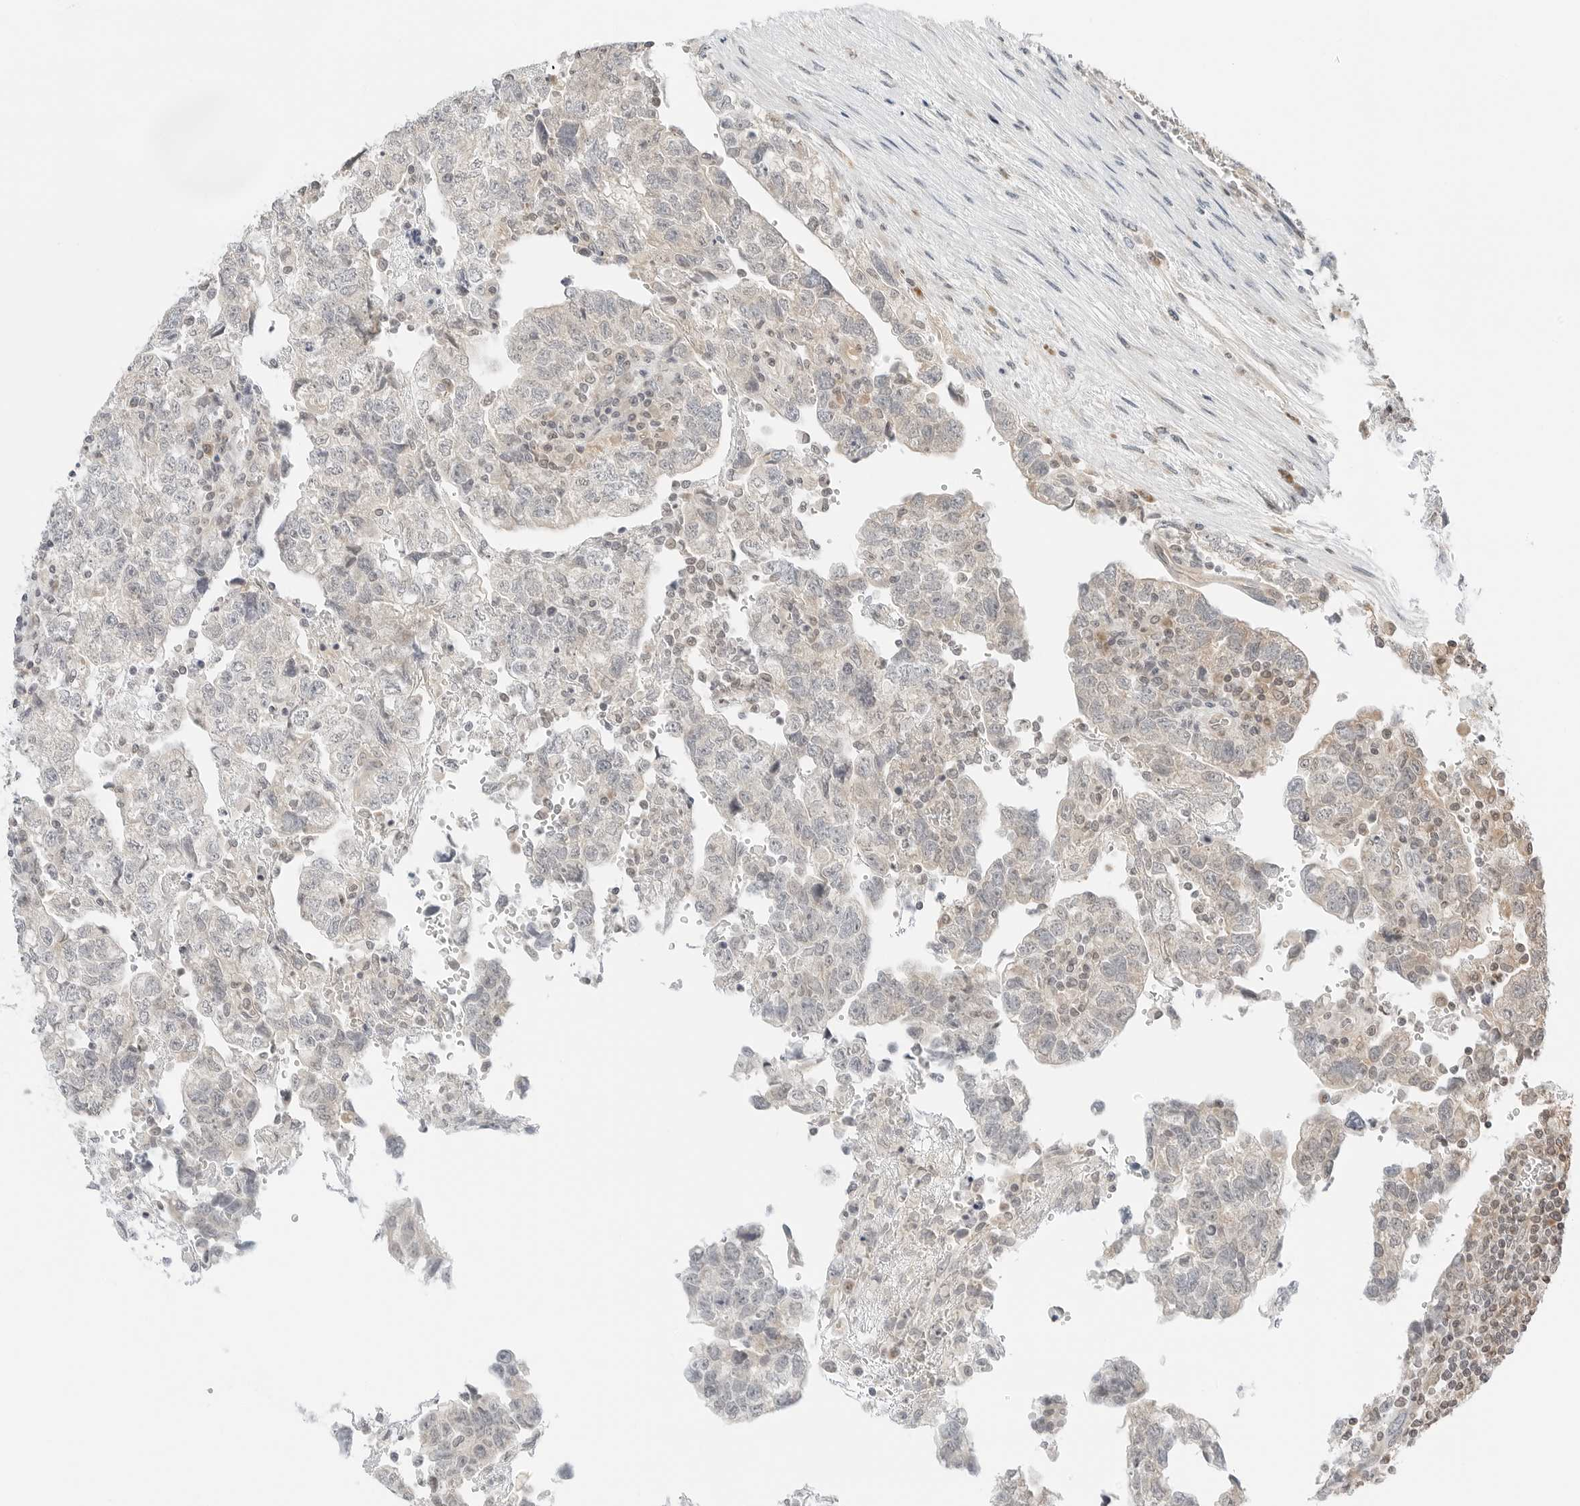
{"staining": {"intensity": "negative", "quantity": "none", "location": "none"}, "tissue": "testis cancer", "cell_type": "Tumor cells", "image_type": "cancer", "snomed": [{"axis": "morphology", "description": "Normal tissue, NOS"}, {"axis": "morphology", "description": "Carcinoma, Embryonal, NOS"}, {"axis": "topography", "description": "Testis"}], "caption": "The photomicrograph exhibits no significant expression in tumor cells of testis embryonal carcinoma.", "gene": "IQCC", "patient": {"sex": "male", "age": 36}}